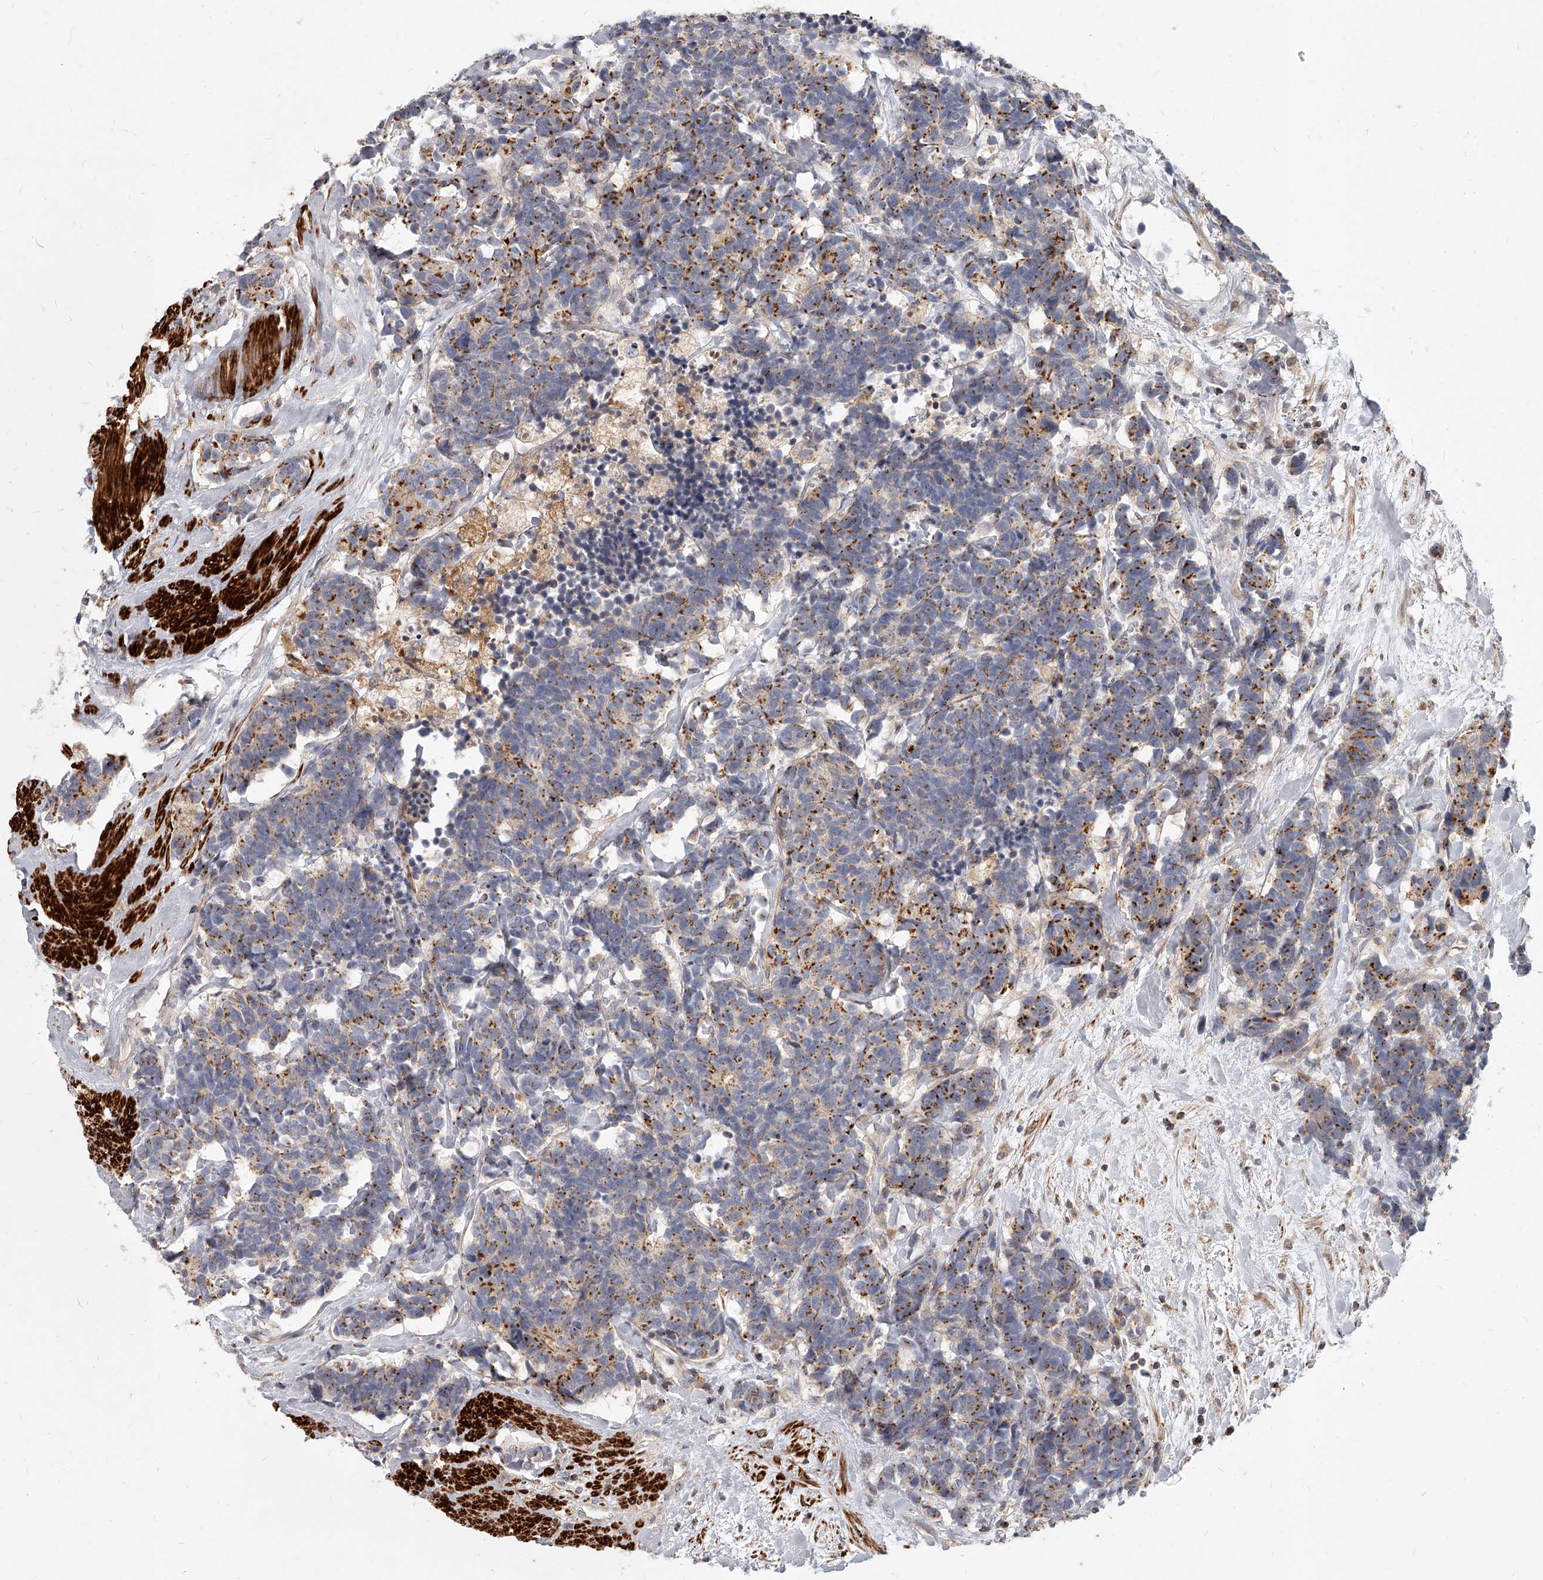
{"staining": {"intensity": "moderate", "quantity": "25%-75%", "location": "cytoplasmic/membranous"}, "tissue": "carcinoid", "cell_type": "Tumor cells", "image_type": "cancer", "snomed": [{"axis": "morphology", "description": "Carcinoma, NOS"}, {"axis": "morphology", "description": "Carcinoid, malignant, NOS"}, {"axis": "topography", "description": "Urinary bladder"}], "caption": "Protein staining by immunohistochemistry reveals moderate cytoplasmic/membranous expression in about 25%-75% of tumor cells in carcinoid. The staining is performed using DAB brown chromogen to label protein expression. The nuclei are counter-stained blue using hematoxylin.", "gene": "SLC37A1", "patient": {"sex": "male", "age": 57}}